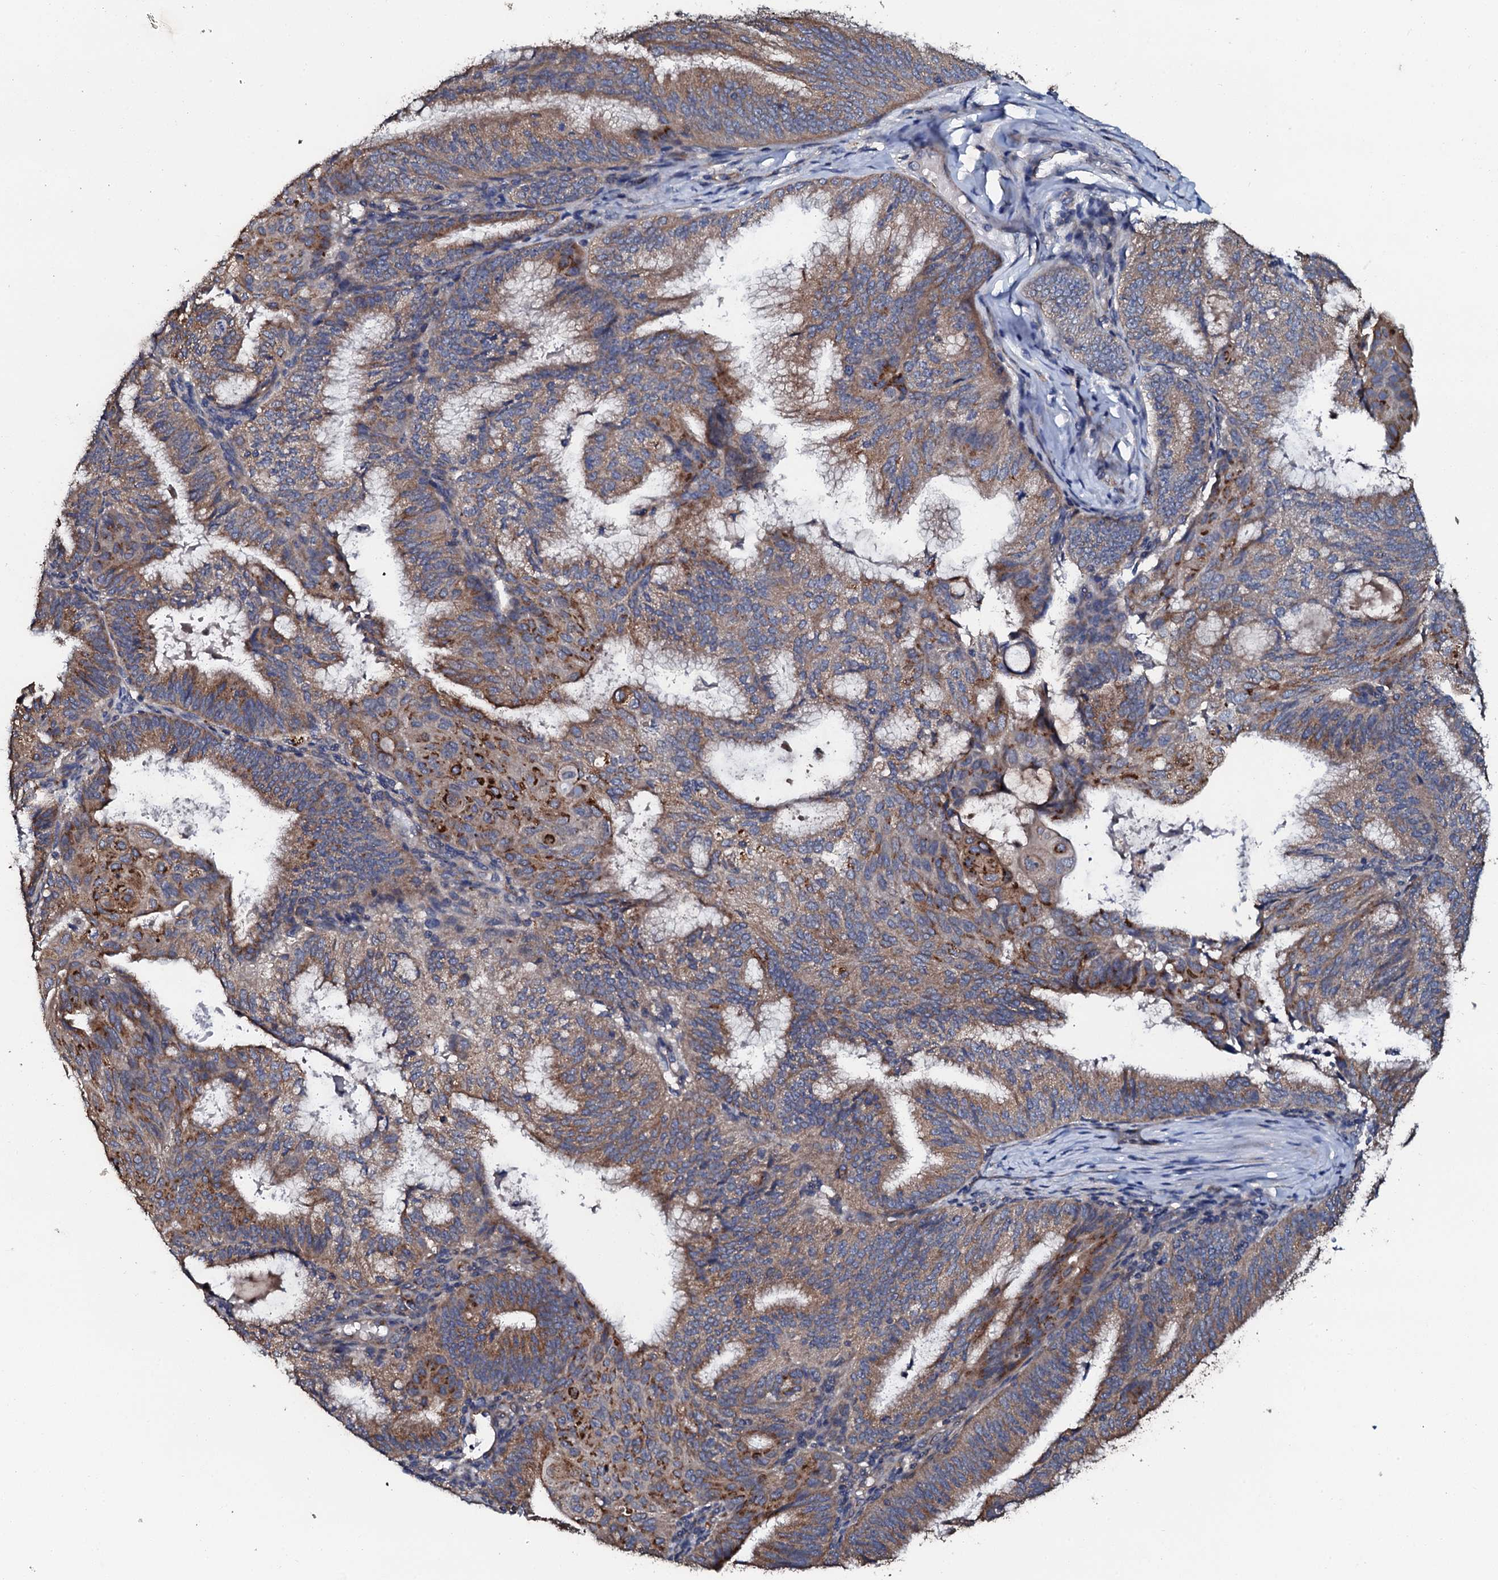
{"staining": {"intensity": "moderate", "quantity": "25%-75%", "location": "cytoplasmic/membranous"}, "tissue": "endometrial cancer", "cell_type": "Tumor cells", "image_type": "cancer", "snomed": [{"axis": "morphology", "description": "Adenocarcinoma, NOS"}, {"axis": "topography", "description": "Endometrium"}], "caption": "Moderate cytoplasmic/membranous protein expression is appreciated in approximately 25%-75% of tumor cells in endometrial cancer (adenocarcinoma).", "gene": "GLCE", "patient": {"sex": "female", "age": 49}}